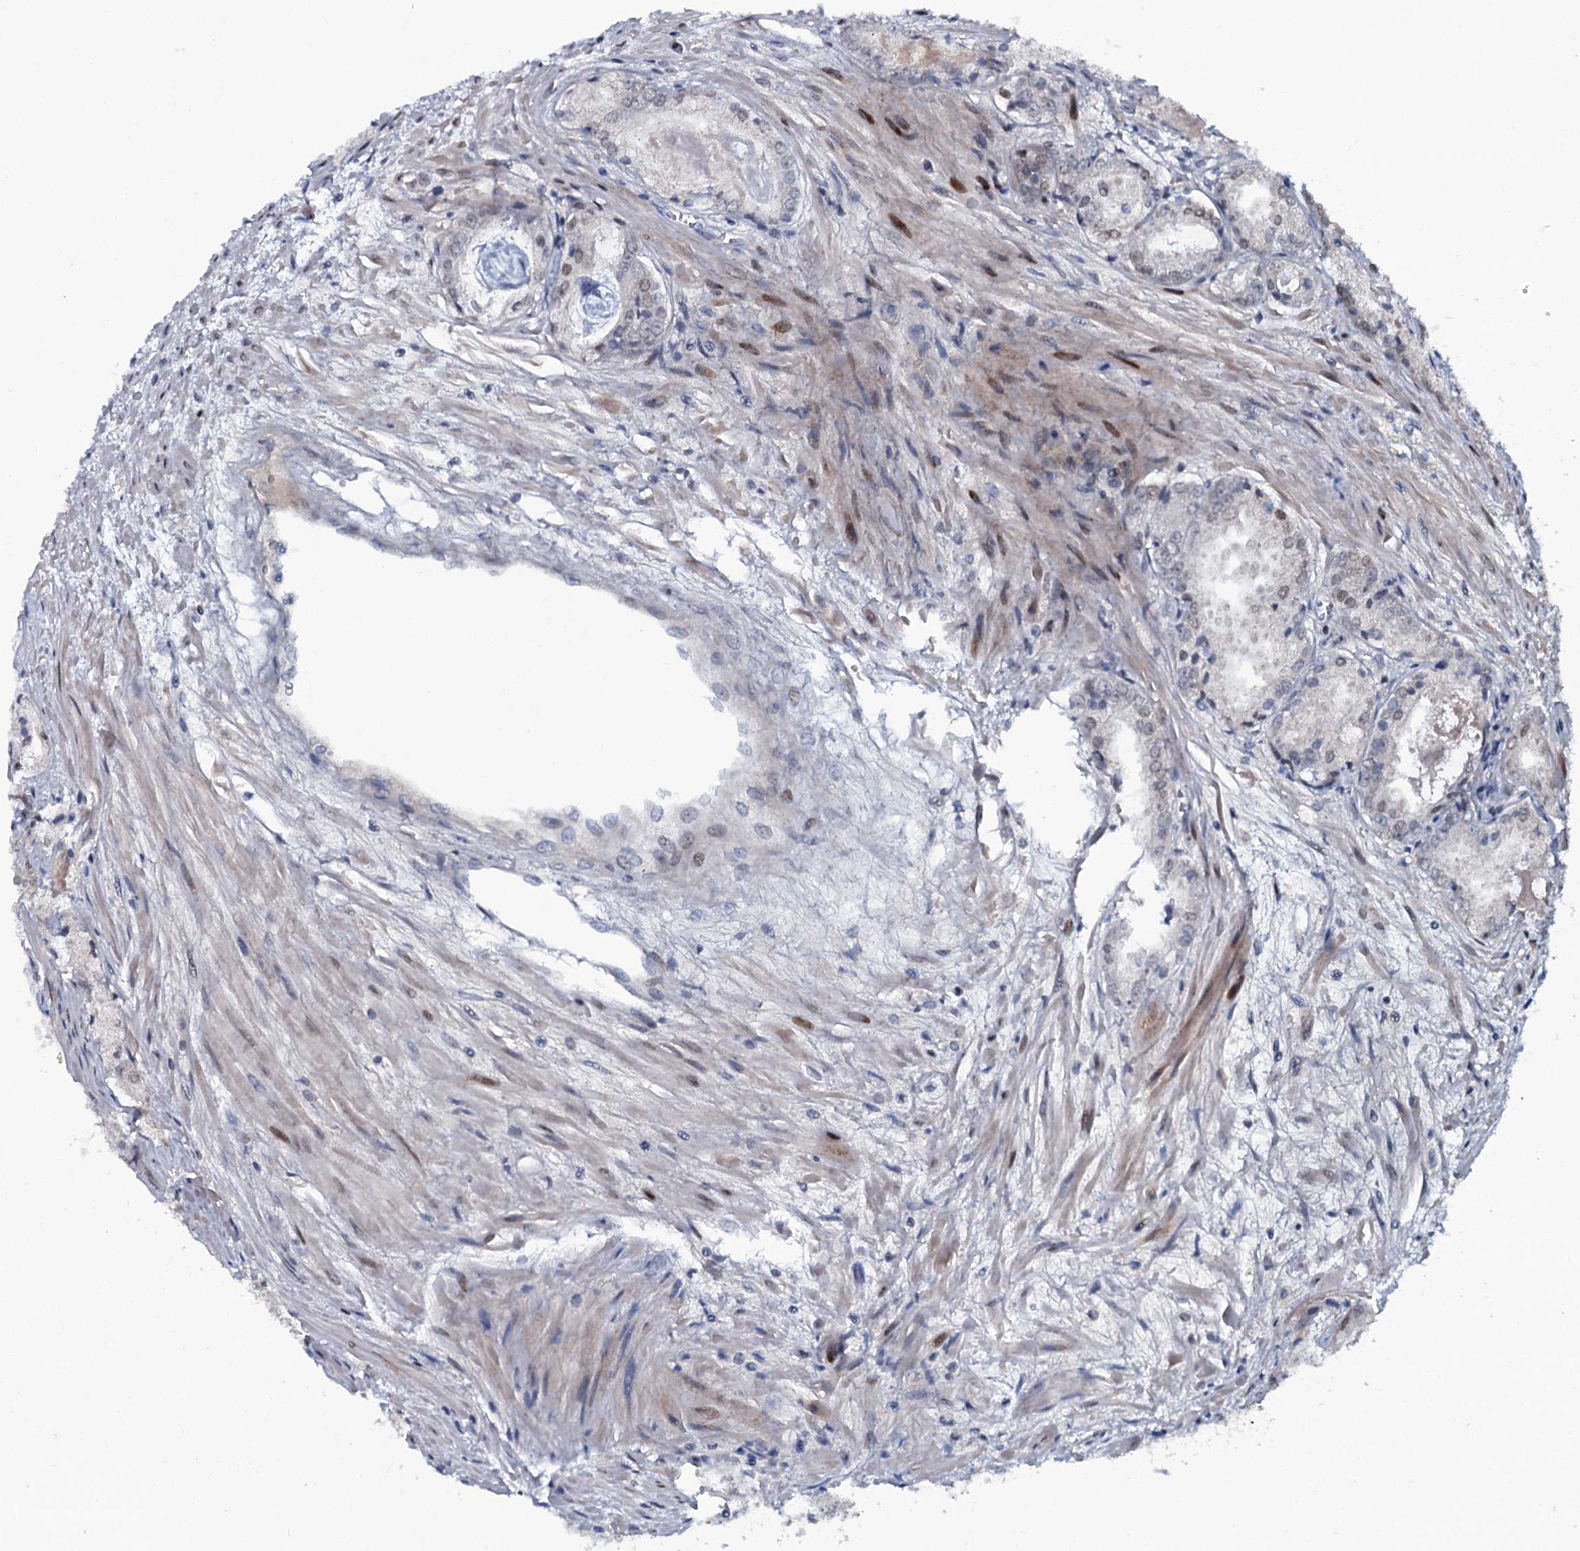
{"staining": {"intensity": "weak", "quantity": "<25%", "location": "nuclear"}, "tissue": "prostate cancer", "cell_type": "Tumor cells", "image_type": "cancer", "snomed": [{"axis": "morphology", "description": "Adenocarcinoma, Low grade"}, {"axis": "topography", "description": "Prostate"}], "caption": "DAB (3,3'-diaminobenzidine) immunohistochemical staining of human prostate cancer (low-grade adenocarcinoma) reveals no significant staining in tumor cells.", "gene": "LYG2", "patient": {"sex": "male", "age": 68}}